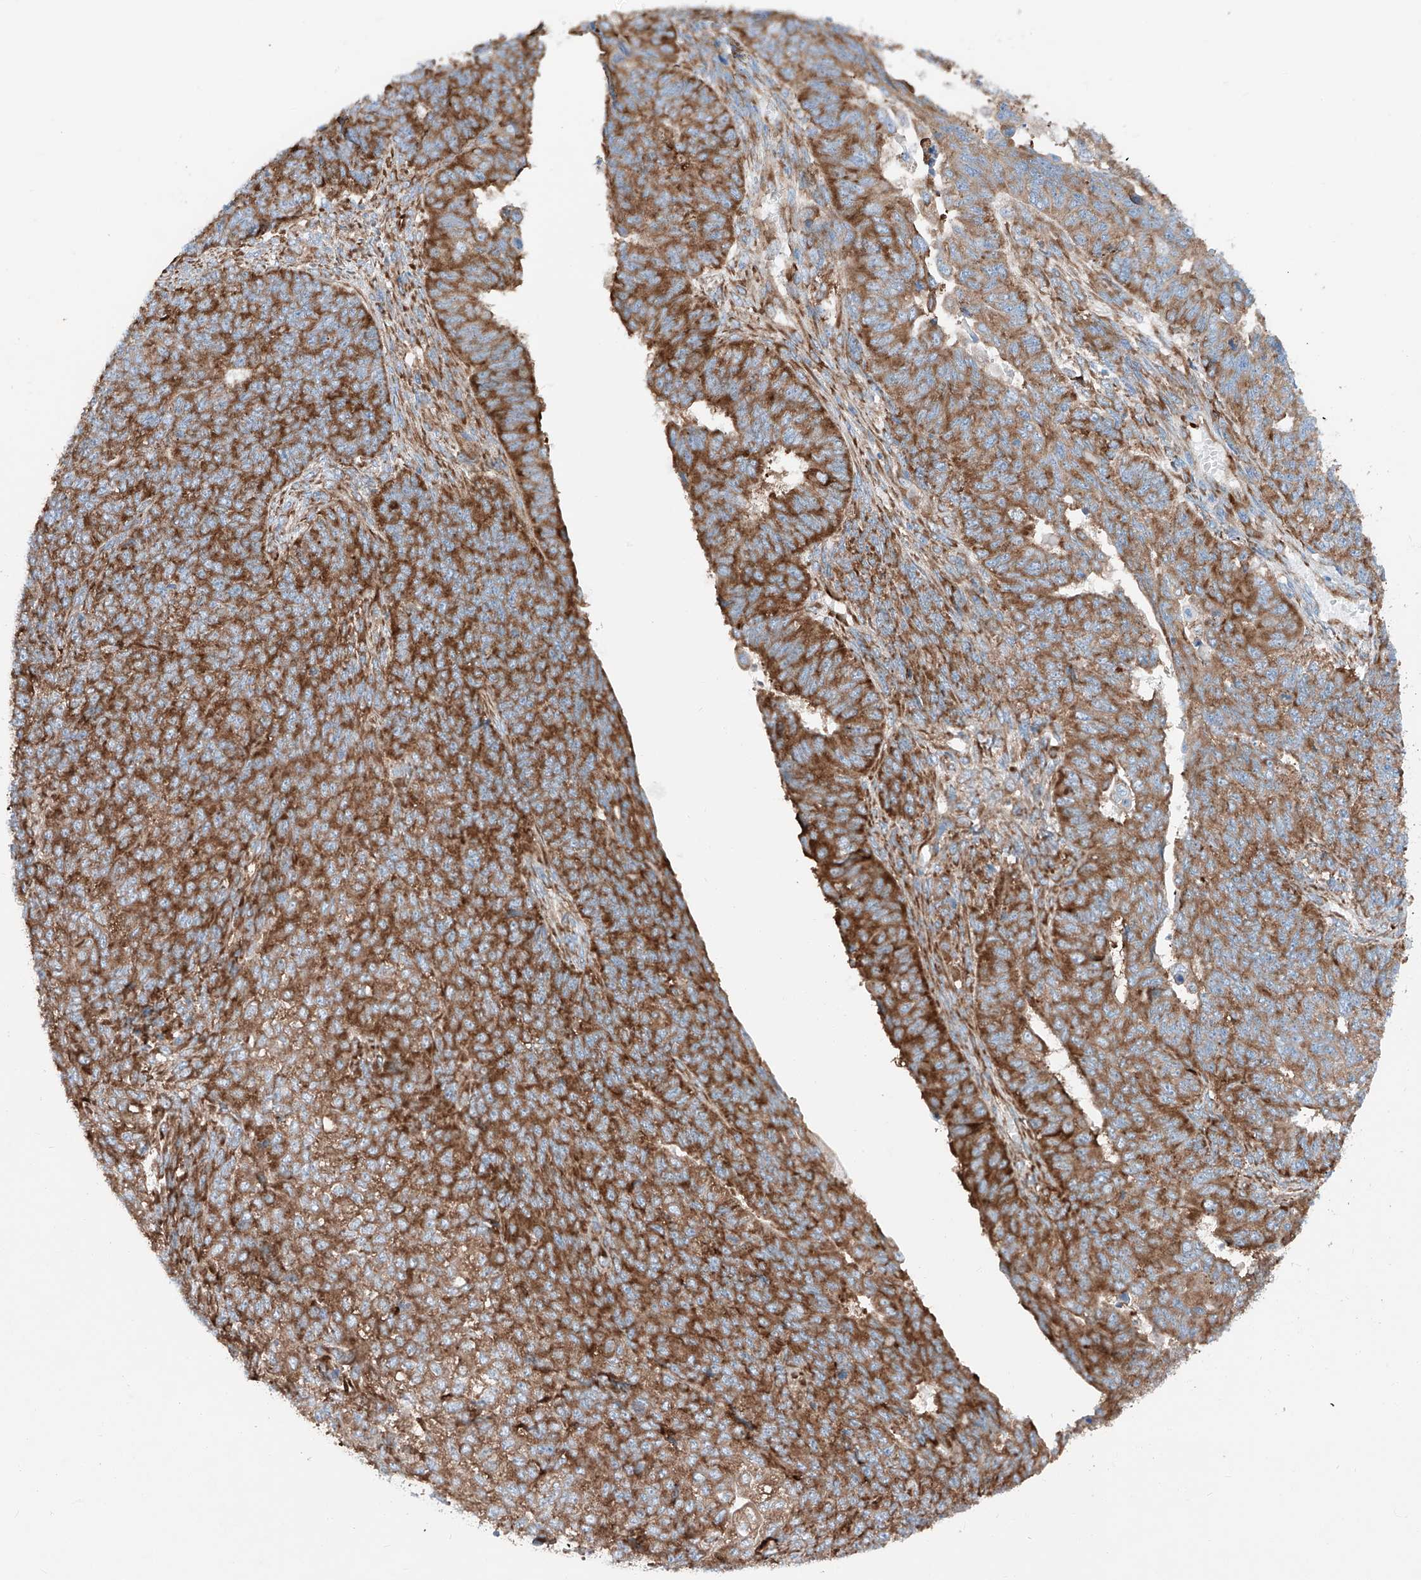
{"staining": {"intensity": "strong", "quantity": ">75%", "location": "cytoplasmic/membranous"}, "tissue": "endometrial cancer", "cell_type": "Tumor cells", "image_type": "cancer", "snomed": [{"axis": "morphology", "description": "Adenocarcinoma, NOS"}, {"axis": "topography", "description": "Endometrium"}], "caption": "Immunohistochemistry of human endometrial adenocarcinoma shows high levels of strong cytoplasmic/membranous staining in approximately >75% of tumor cells.", "gene": "CRELD1", "patient": {"sex": "female", "age": 32}}